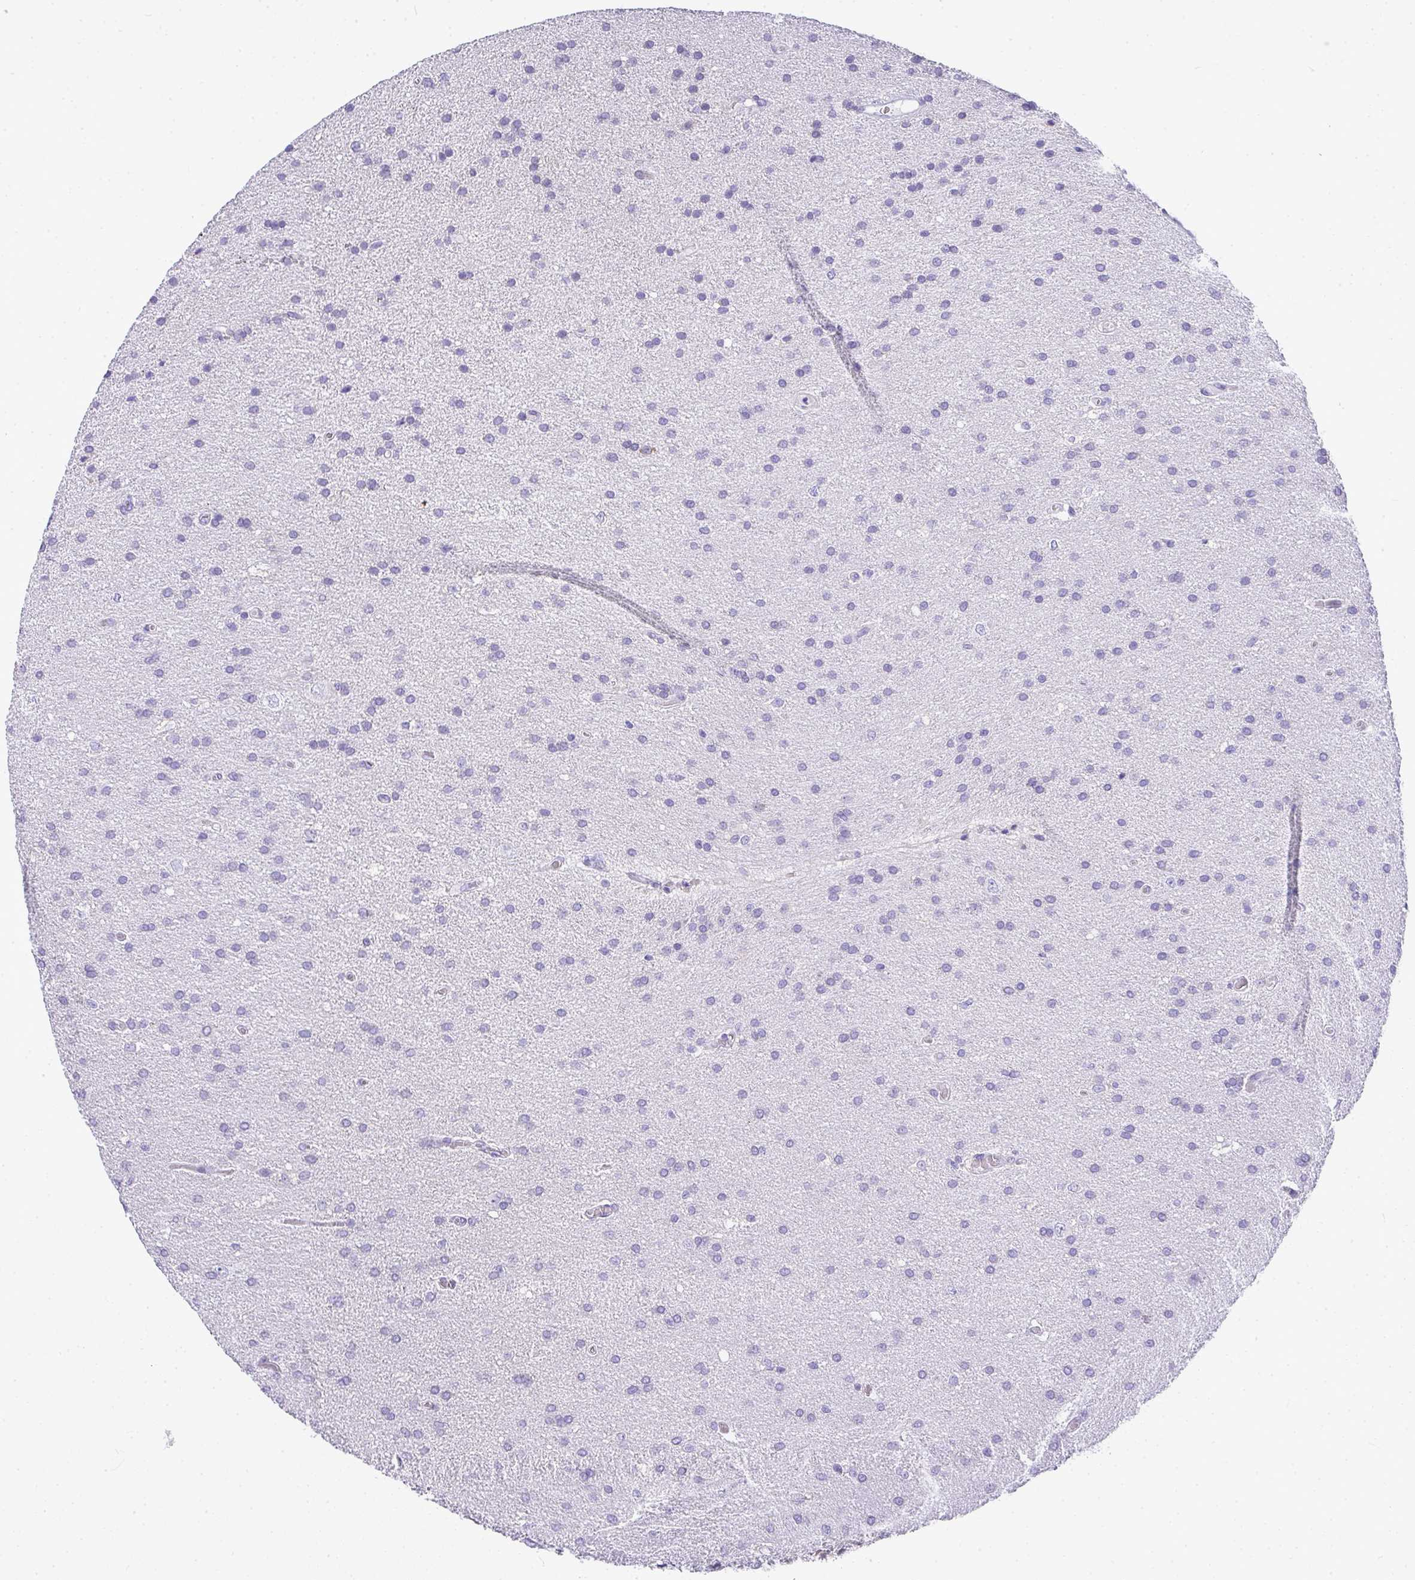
{"staining": {"intensity": "negative", "quantity": "none", "location": "none"}, "tissue": "glioma", "cell_type": "Tumor cells", "image_type": "cancer", "snomed": [{"axis": "morphology", "description": "Glioma, malignant, Low grade"}, {"axis": "topography", "description": "Brain"}], "caption": "Glioma was stained to show a protein in brown. There is no significant expression in tumor cells.", "gene": "ADRA2C", "patient": {"sex": "female", "age": 54}}